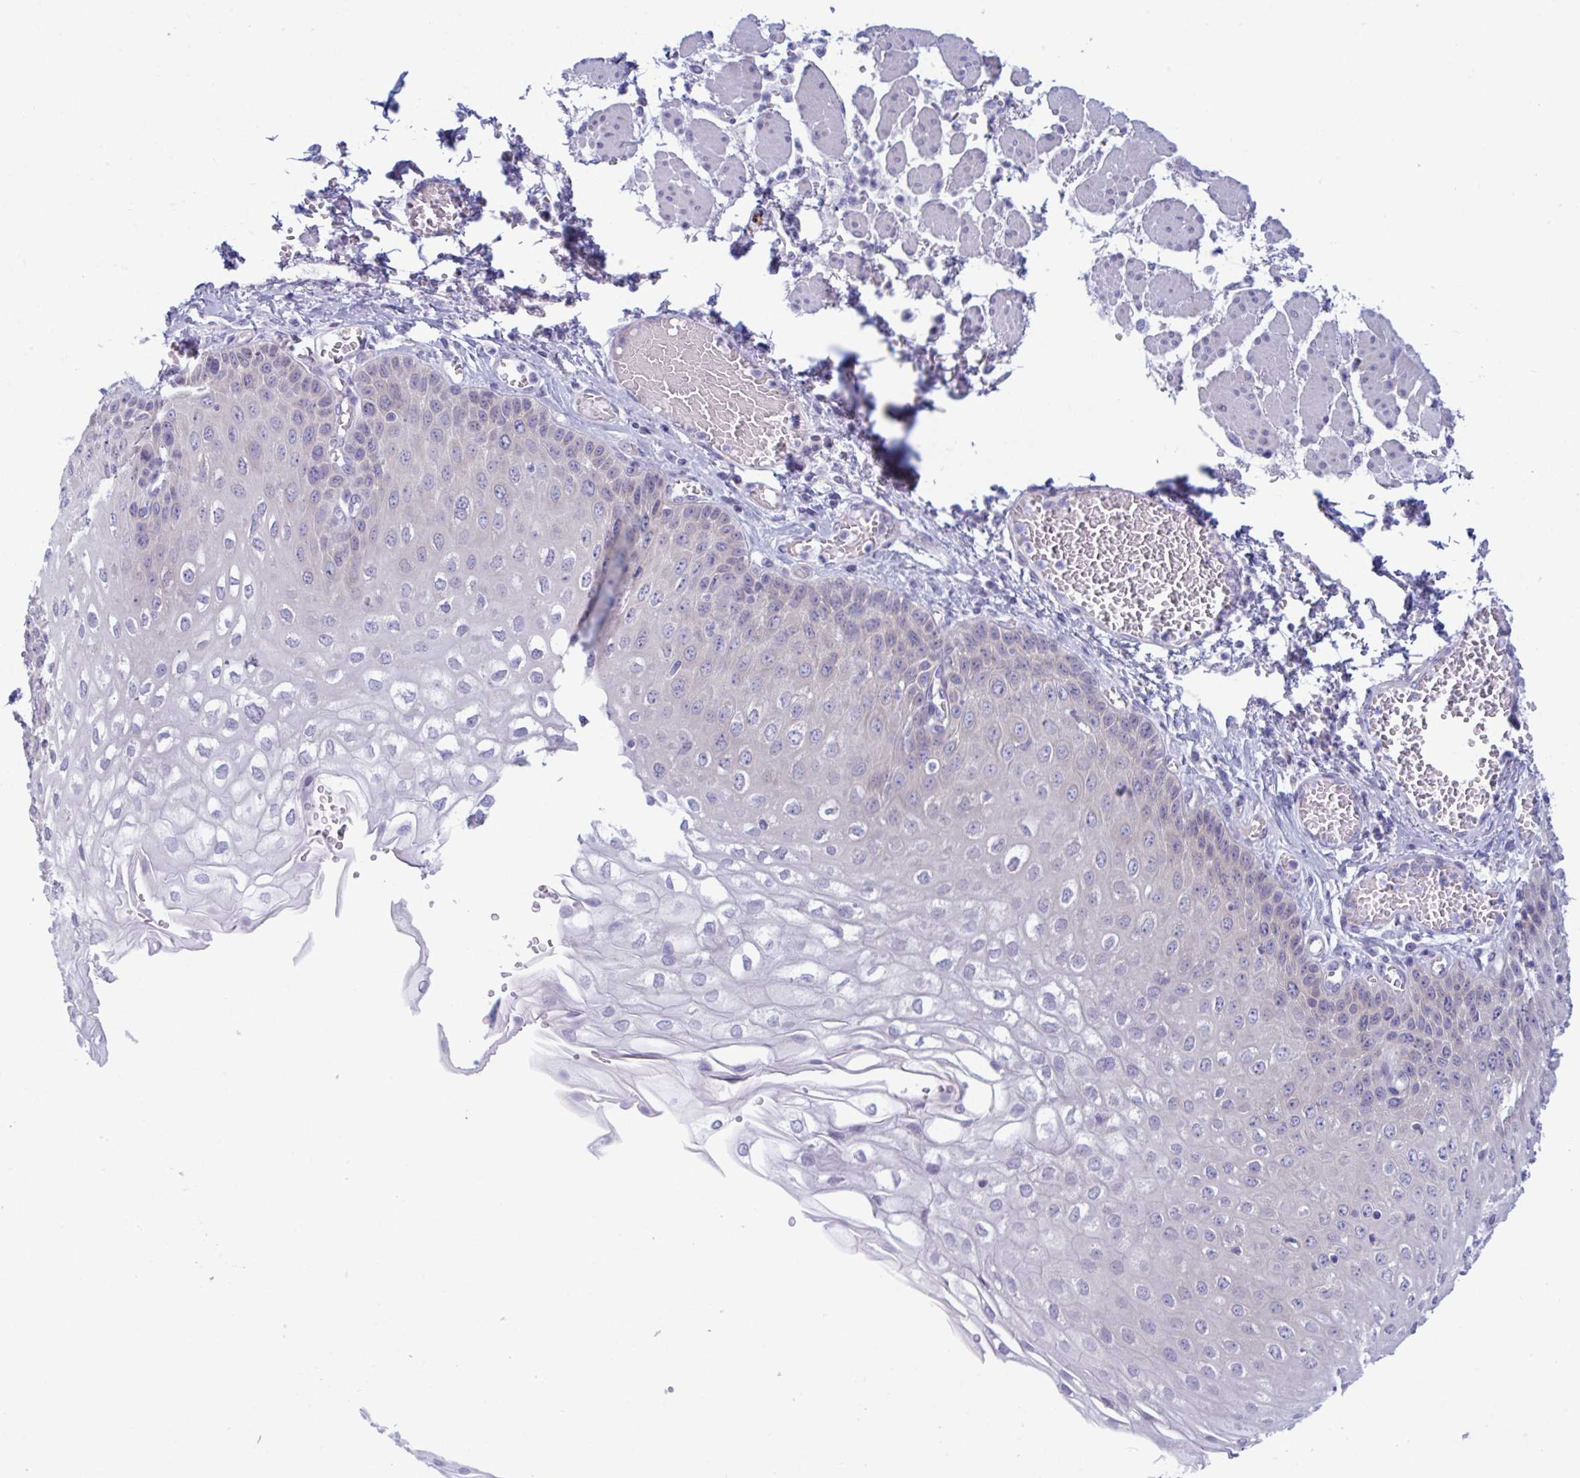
{"staining": {"intensity": "negative", "quantity": "none", "location": "none"}, "tissue": "esophagus", "cell_type": "Squamous epithelial cells", "image_type": "normal", "snomed": [{"axis": "morphology", "description": "Normal tissue, NOS"}, {"axis": "morphology", "description": "Adenocarcinoma, NOS"}, {"axis": "topography", "description": "Esophagus"}], "caption": "The image displays no significant expression in squamous epithelial cells of esophagus.", "gene": "NAA30", "patient": {"sex": "male", "age": 81}}